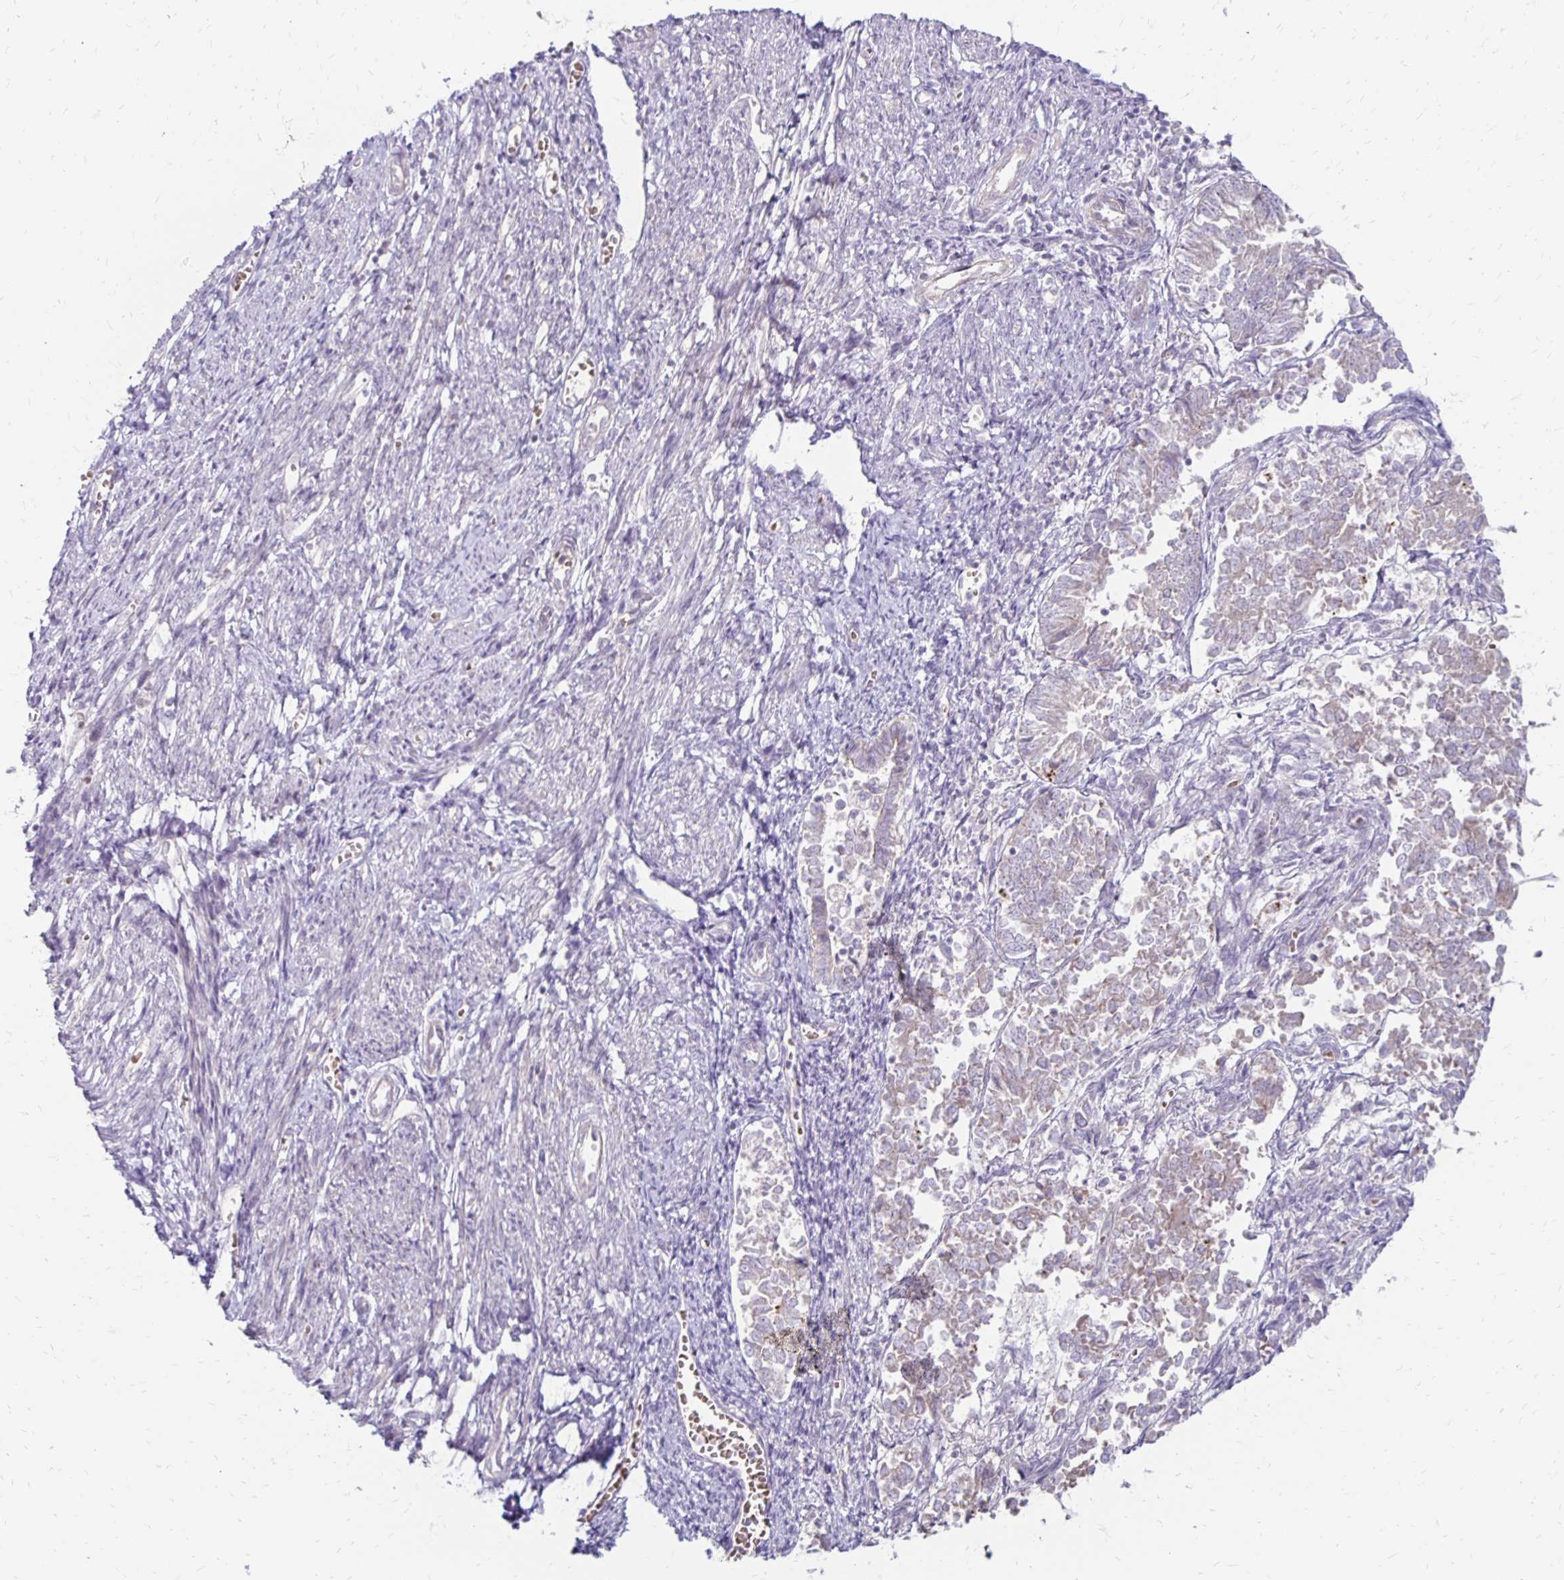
{"staining": {"intensity": "negative", "quantity": "none", "location": "none"}, "tissue": "endometrial cancer", "cell_type": "Tumor cells", "image_type": "cancer", "snomed": [{"axis": "morphology", "description": "Adenocarcinoma, NOS"}, {"axis": "topography", "description": "Endometrium"}], "caption": "Immunohistochemistry histopathology image of neoplastic tissue: human endometrial adenocarcinoma stained with DAB reveals no significant protein positivity in tumor cells. (DAB (3,3'-diaminobenzidine) immunohistochemistry (IHC), high magnification).", "gene": "KATNBL1", "patient": {"sex": "female", "age": 65}}